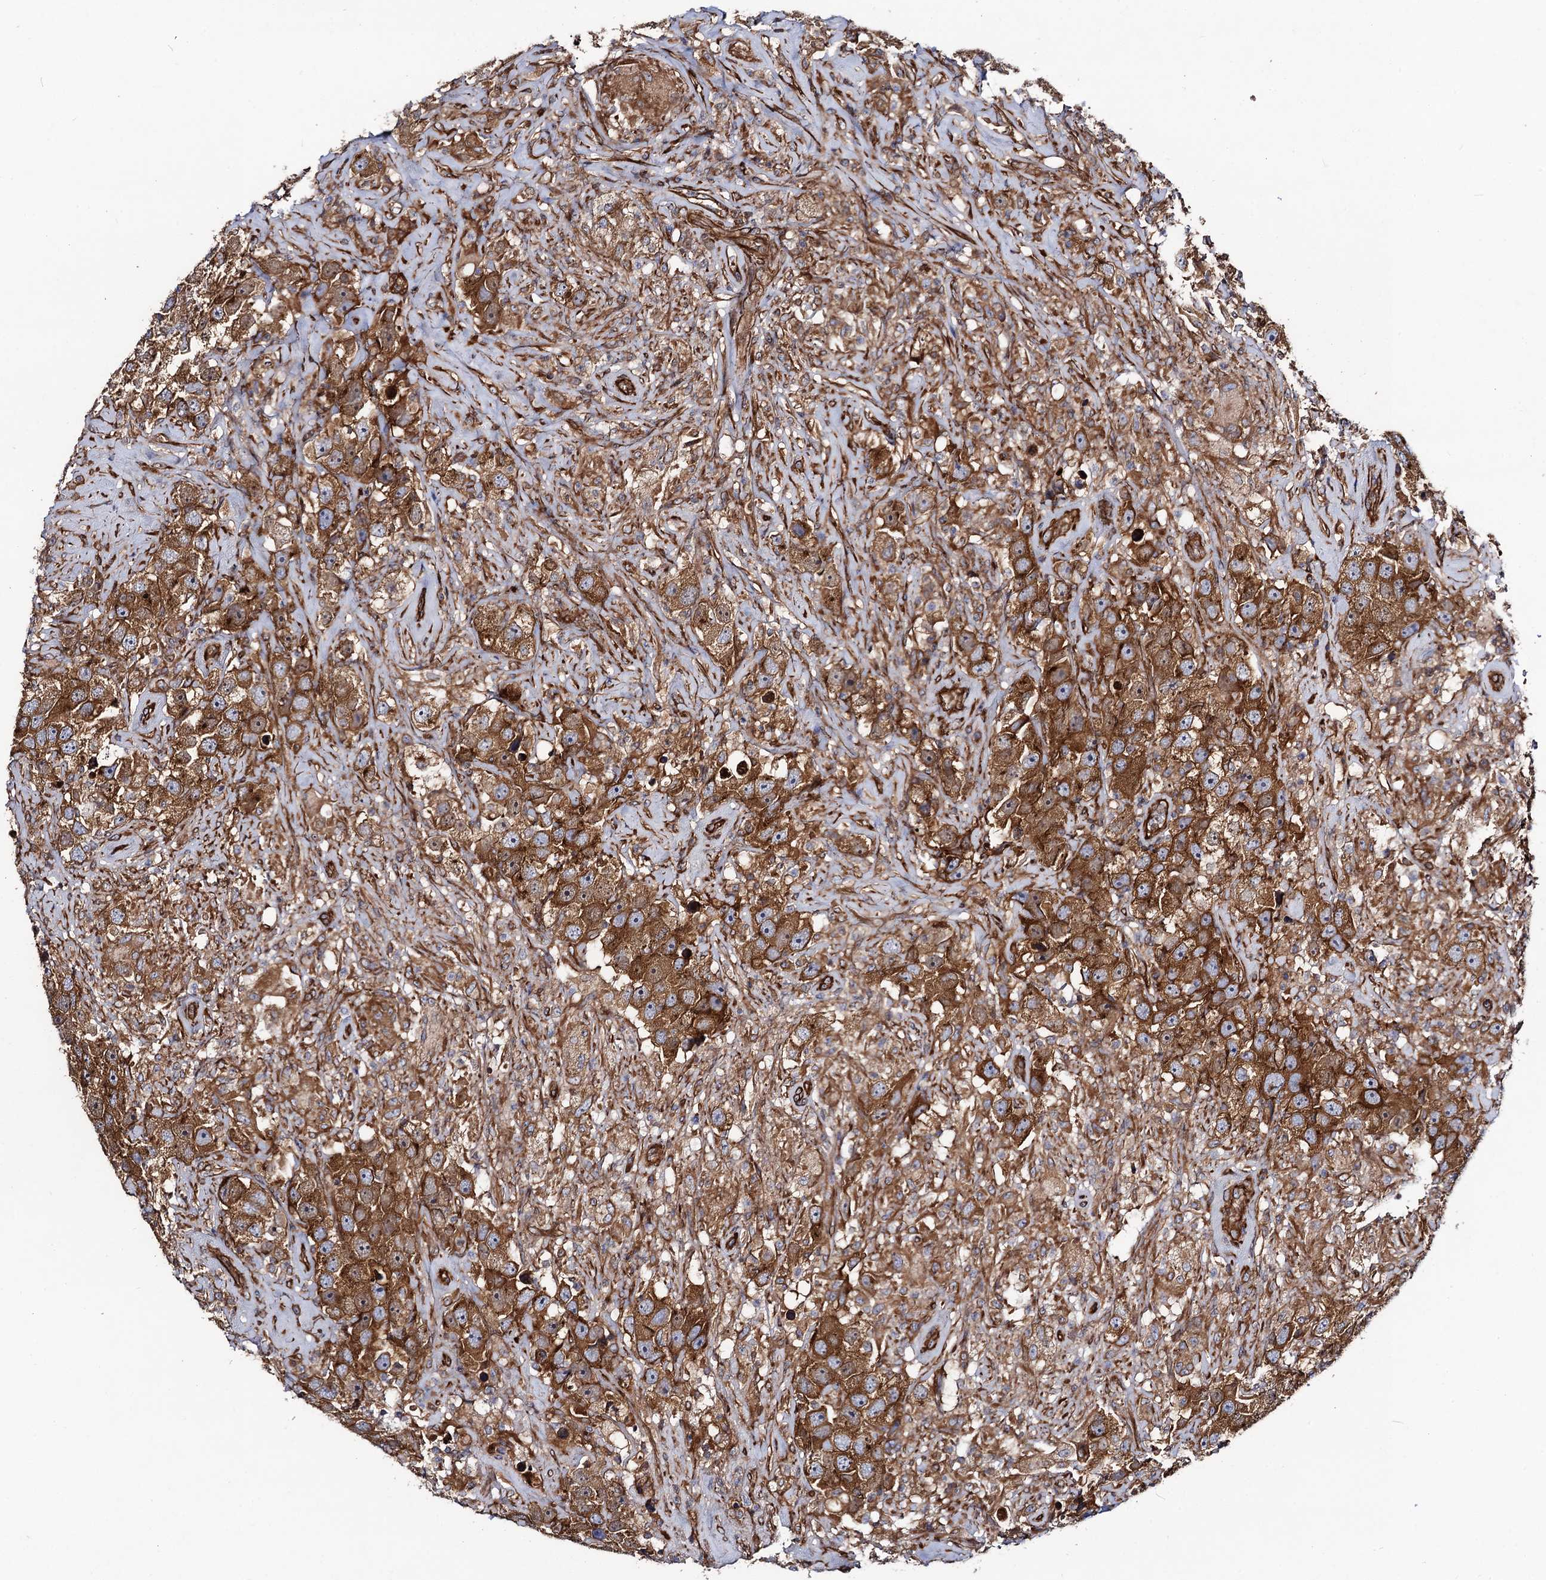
{"staining": {"intensity": "strong", "quantity": ">75%", "location": "cytoplasmic/membranous"}, "tissue": "testis cancer", "cell_type": "Tumor cells", "image_type": "cancer", "snomed": [{"axis": "morphology", "description": "Seminoma, NOS"}, {"axis": "topography", "description": "Testis"}], "caption": "The photomicrograph exhibits a brown stain indicating the presence of a protein in the cytoplasmic/membranous of tumor cells in testis cancer.", "gene": "CIP2A", "patient": {"sex": "male", "age": 49}}